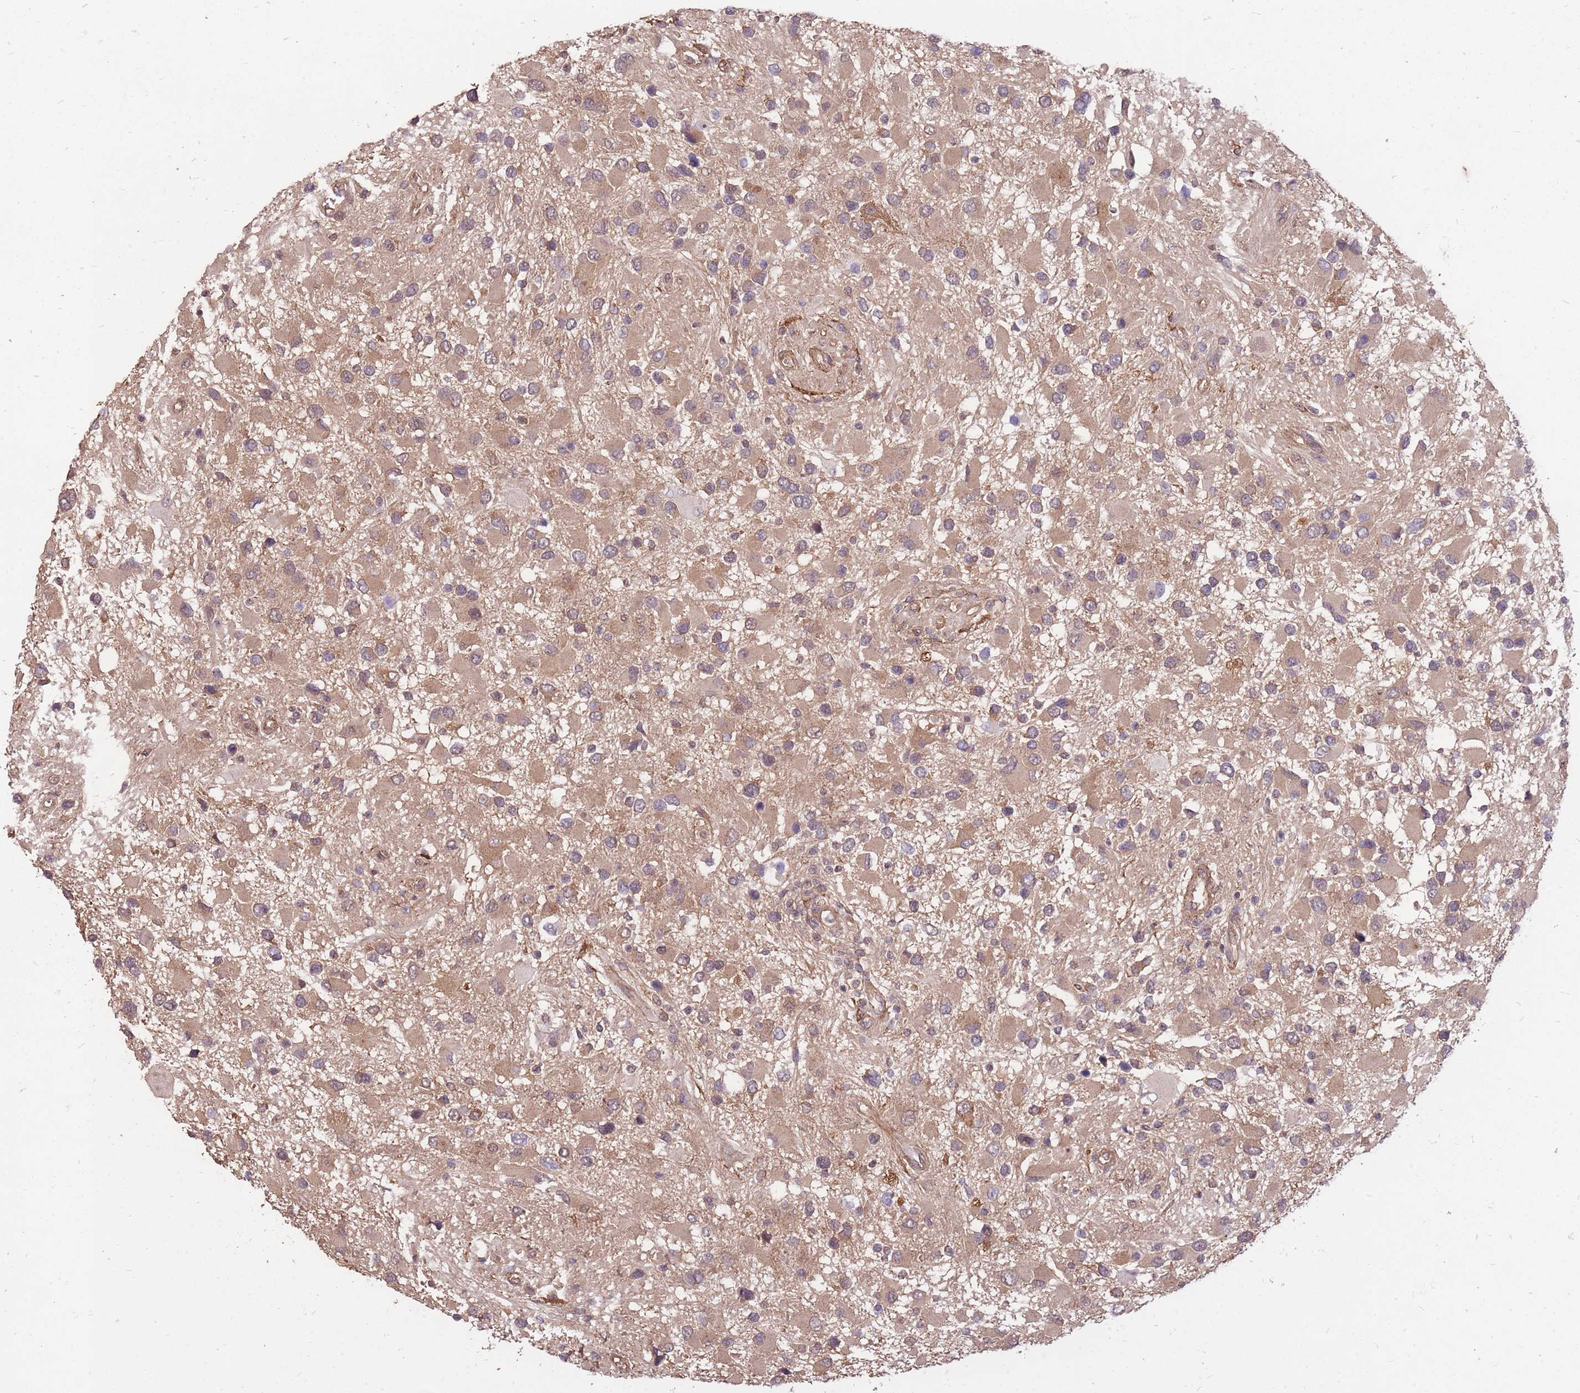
{"staining": {"intensity": "weak", "quantity": ">75%", "location": "cytoplasmic/membranous"}, "tissue": "glioma", "cell_type": "Tumor cells", "image_type": "cancer", "snomed": [{"axis": "morphology", "description": "Glioma, malignant, High grade"}, {"axis": "topography", "description": "Brain"}], "caption": "Brown immunohistochemical staining in human malignant high-grade glioma displays weak cytoplasmic/membranous expression in about >75% of tumor cells.", "gene": "DYNC1LI2", "patient": {"sex": "male", "age": 53}}